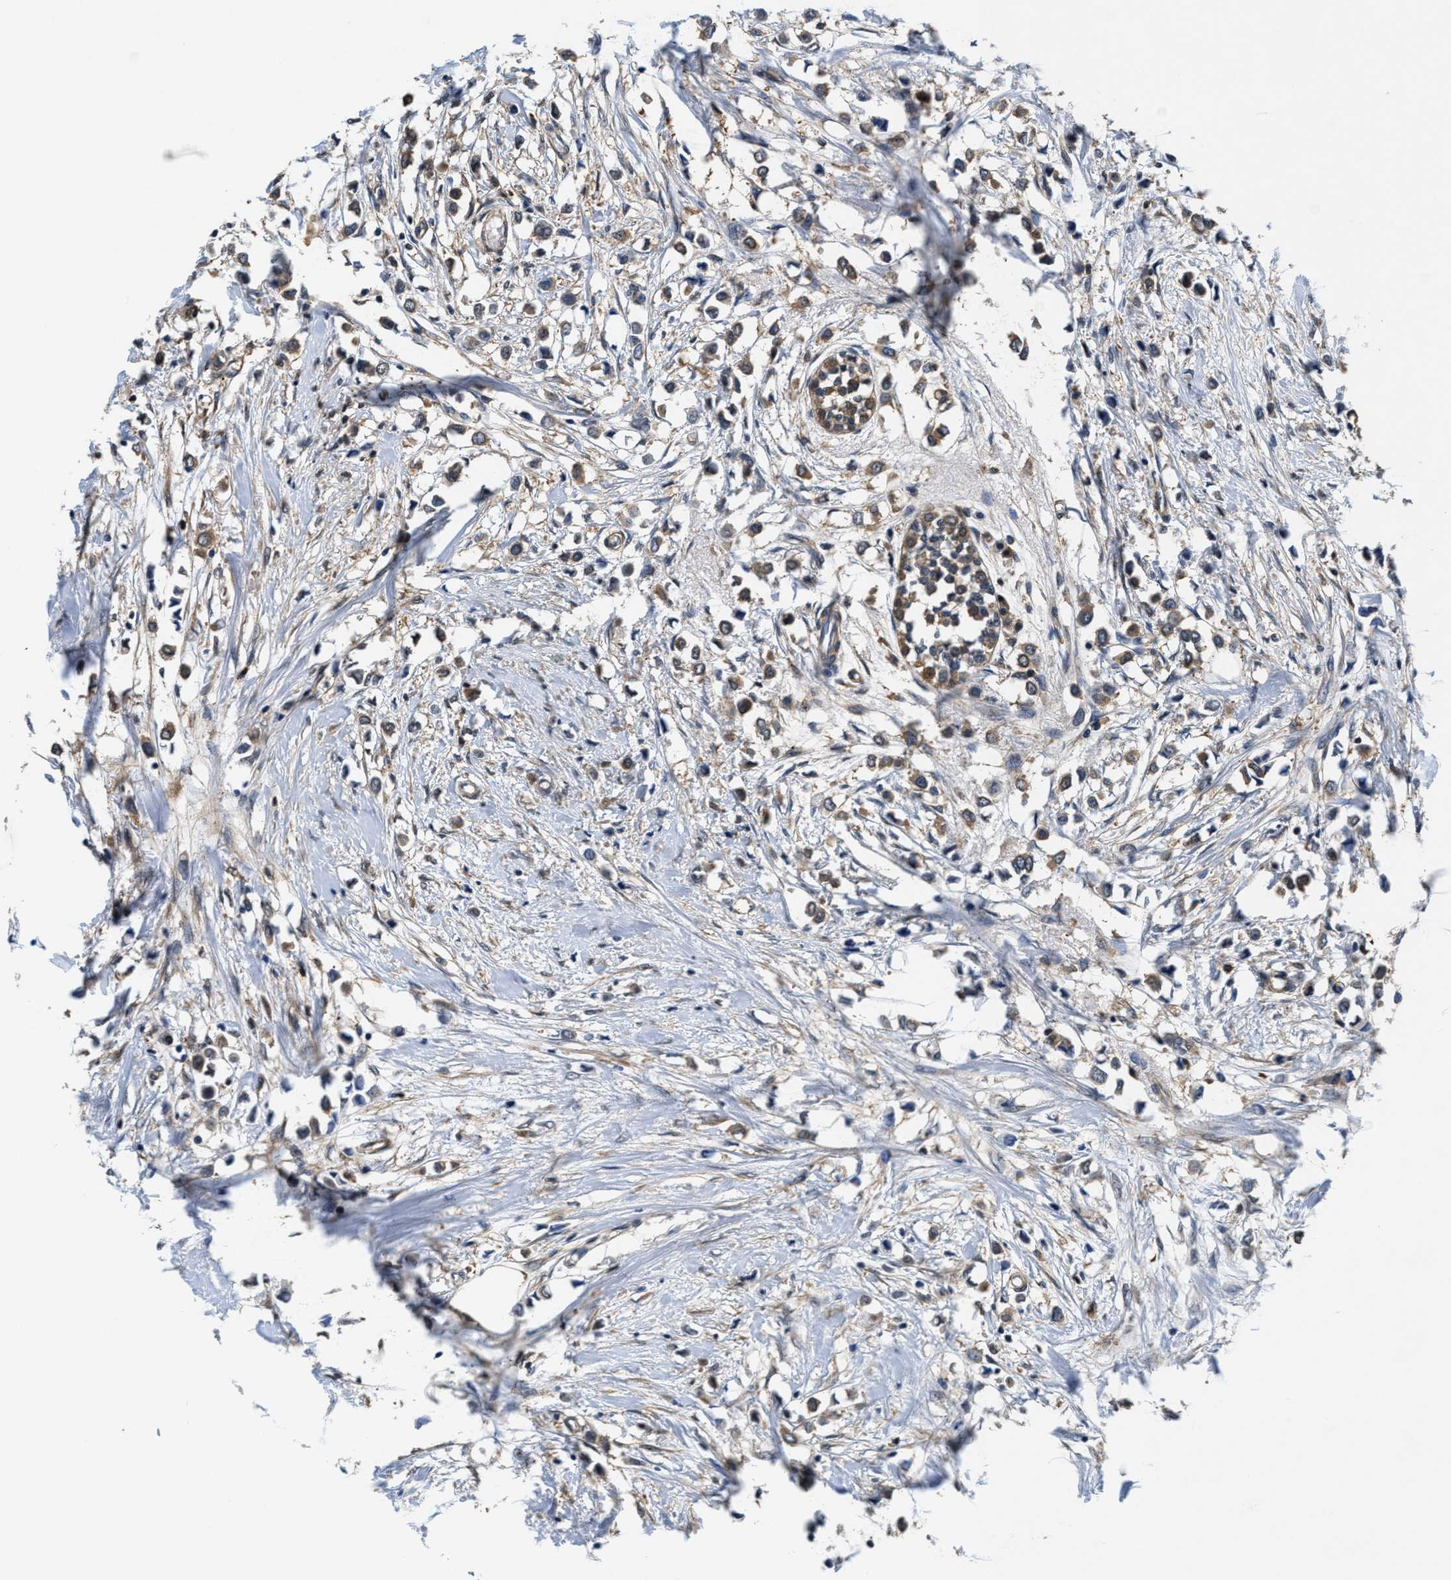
{"staining": {"intensity": "moderate", "quantity": ">75%", "location": "cytoplasmic/membranous"}, "tissue": "breast cancer", "cell_type": "Tumor cells", "image_type": "cancer", "snomed": [{"axis": "morphology", "description": "Lobular carcinoma"}, {"axis": "topography", "description": "Breast"}], "caption": "A medium amount of moderate cytoplasmic/membranous staining is present in about >75% of tumor cells in breast cancer tissue. (IHC, brightfield microscopy, high magnification).", "gene": "PHPT1", "patient": {"sex": "female", "age": 51}}